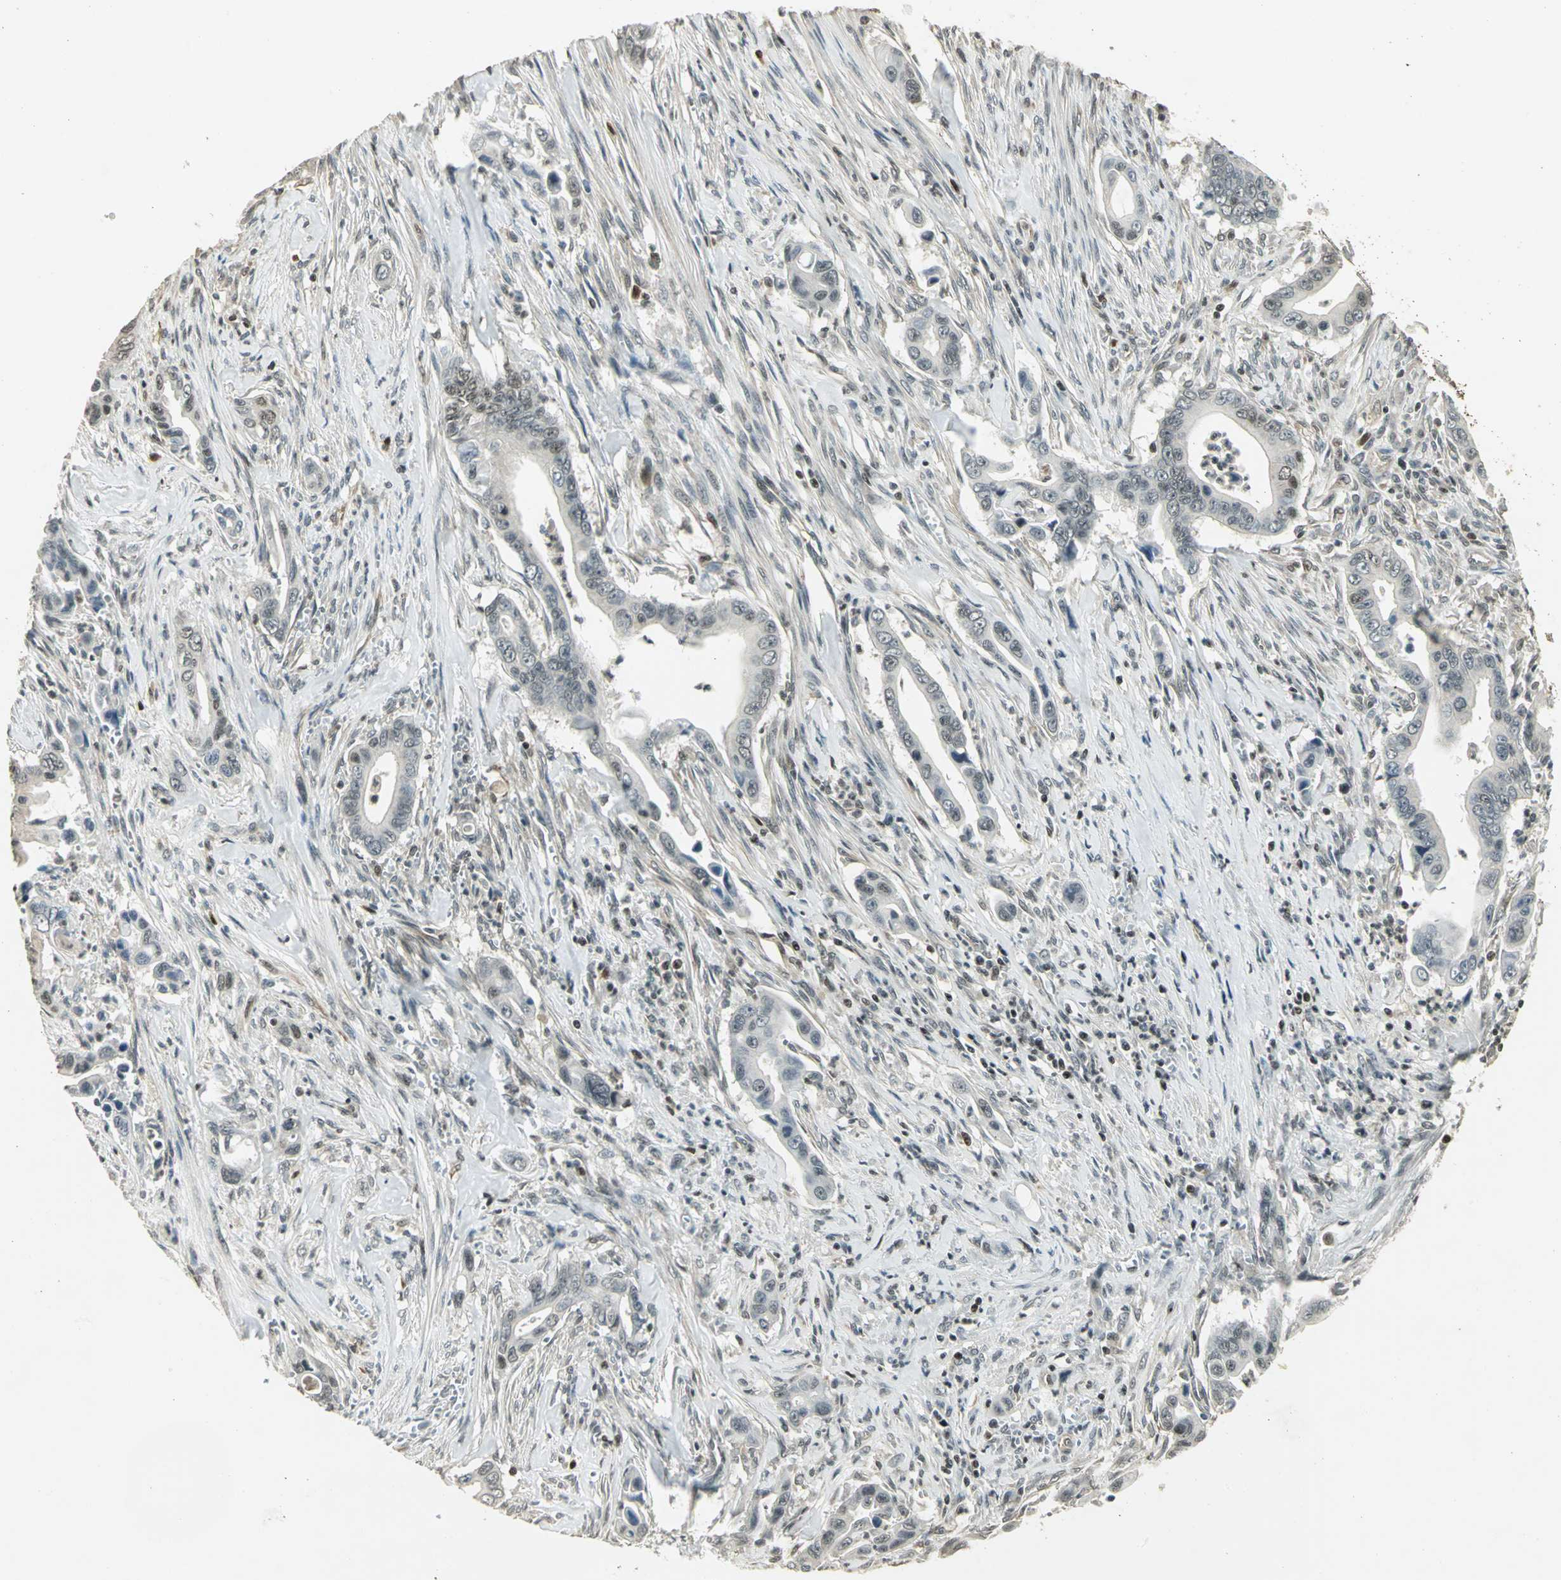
{"staining": {"intensity": "negative", "quantity": "none", "location": "none"}, "tissue": "pancreatic cancer", "cell_type": "Tumor cells", "image_type": "cancer", "snomed": [{"axis": "morphology", "description": "Adenocarcinoma, NOS"}, {"axis": "topography", "description": "Pancreas"}], "caption": "An IHC micrograph of pancreatic cancer is shown. There is no staining in tumor cells of pancreatic cancer.", "gene": "ELF1", "patient": {"sex": "male", "age": 59}}